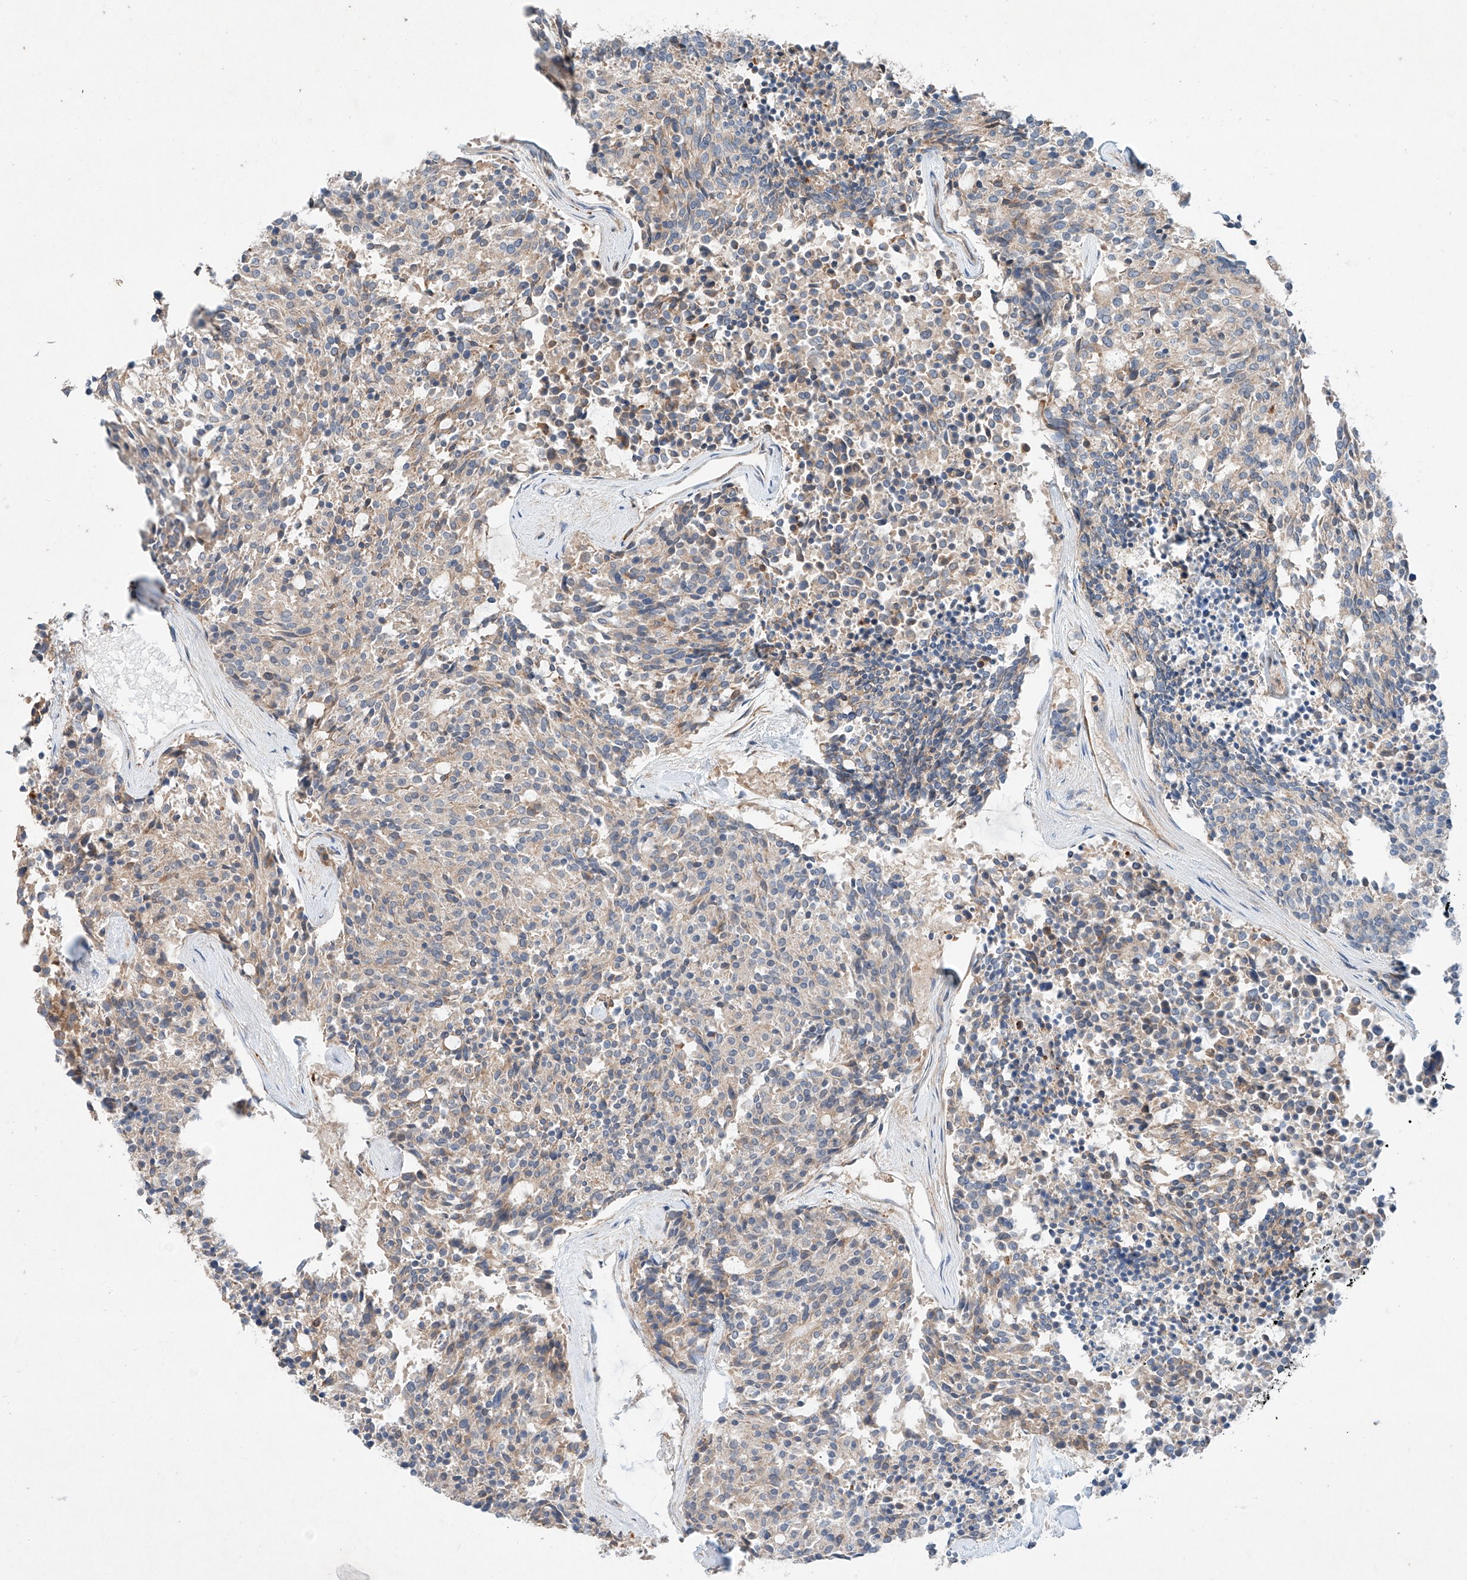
{"staining": {"intensity": "moderate", "quantity": "<25%", "location": "cytoplasmic/membranous"}, "tissue": "carcinoid", "cell_type": "Tumor cells", "image_type": "cancer", "snomed": [{"axis": "morphology", "description": "Carcinoid, malignant, NOS"}, {"axis": "topography", "description": "Pancreas"}], "caption": "A brown stain labels moderate cytoplasmic/membranous staining of a protein in human carcinoid (malignant) tumor cells. Nuclei are stained in blue.", "gene": "MINDY4", "patient": {"sex": "female", "age": 54}}